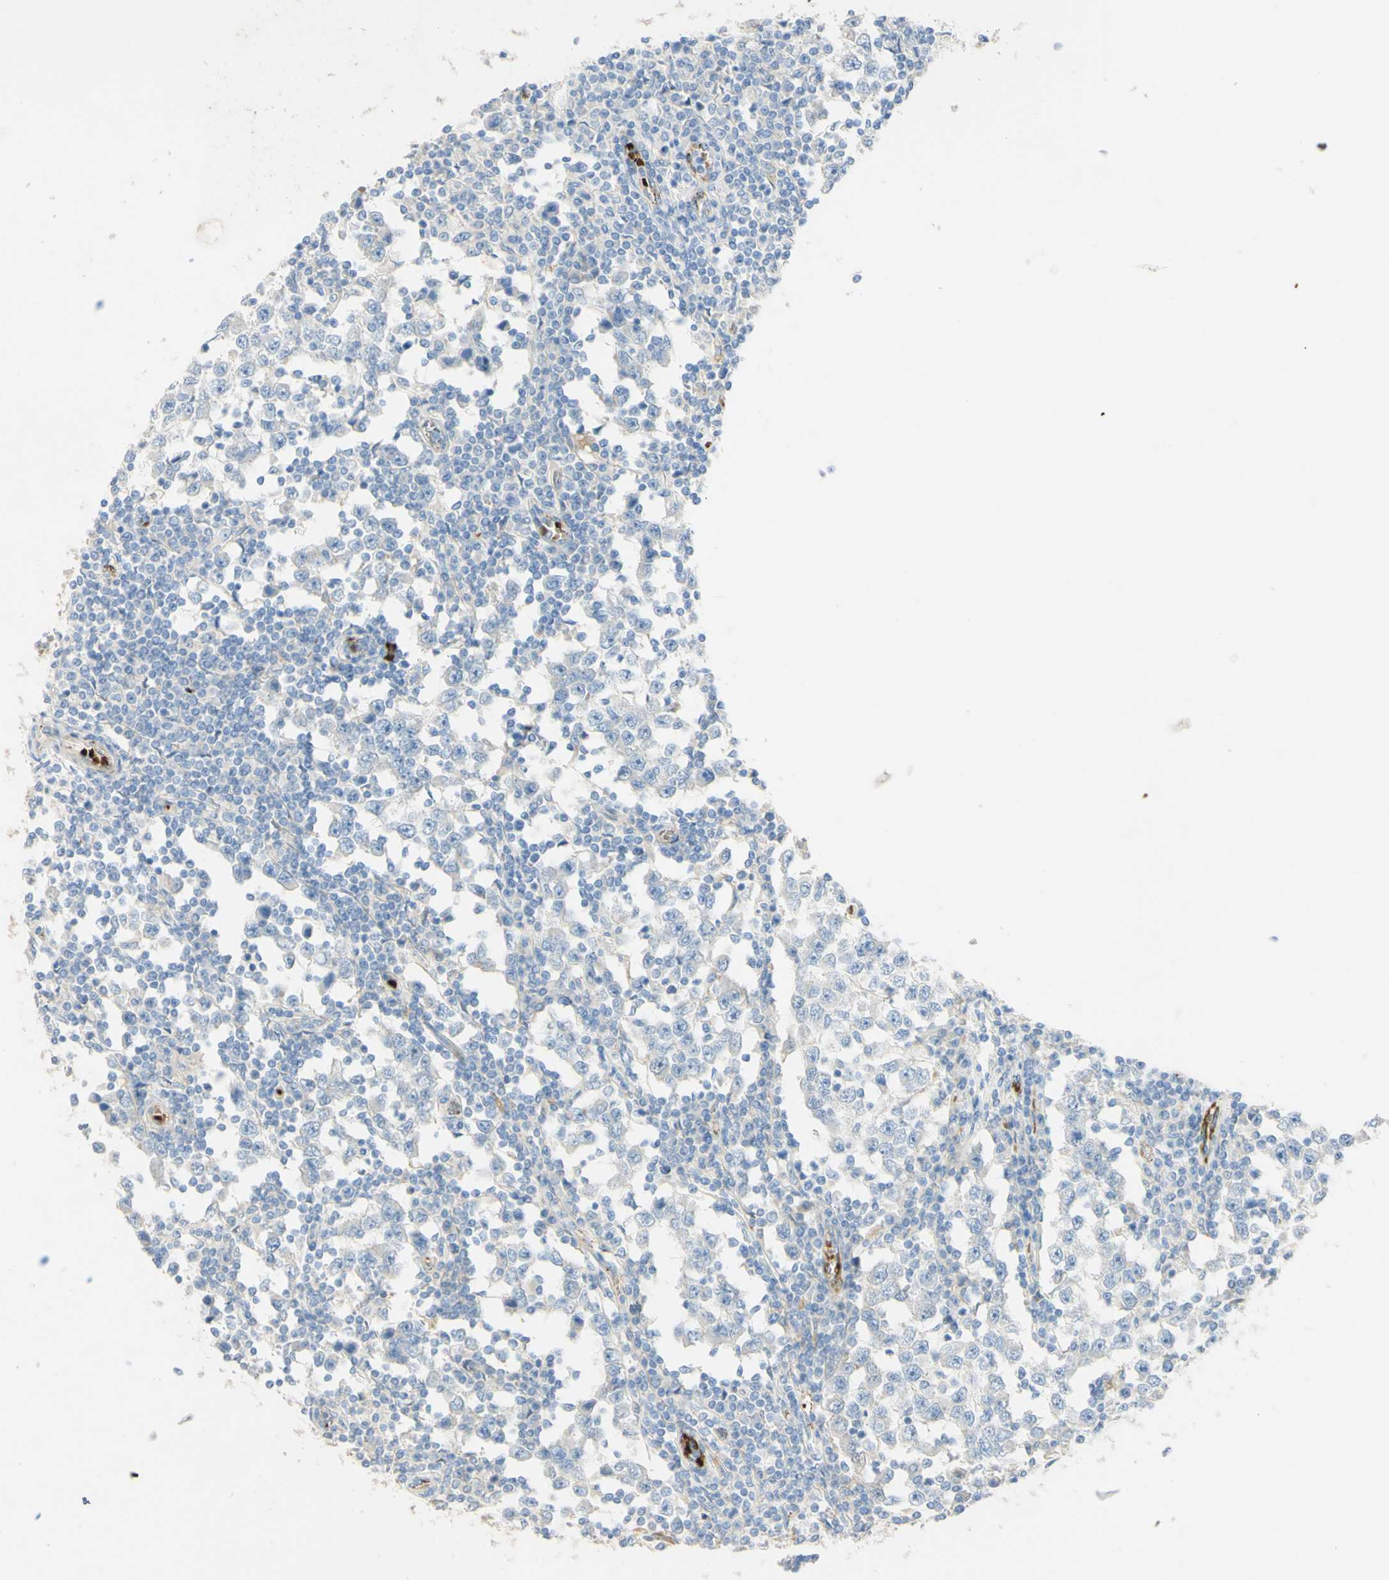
{"staining": {"intensity": "negative", "quantity": "none", "location": "none"}, "tissue": "testis cancer", "cell_type": "Tumor cells", "image_type": "cancer", "snomed": [{"axis": "morphology", "description": "Seminoma, NOS"}, {"axis": "topography", "description": "Testis"}], "caption": "This is an IHC histopathology image of human testis cancer (seminoma). There is no expression in tumor cells.", "gene": "GAN", "patient": {"sex": "male", "age": 65}}